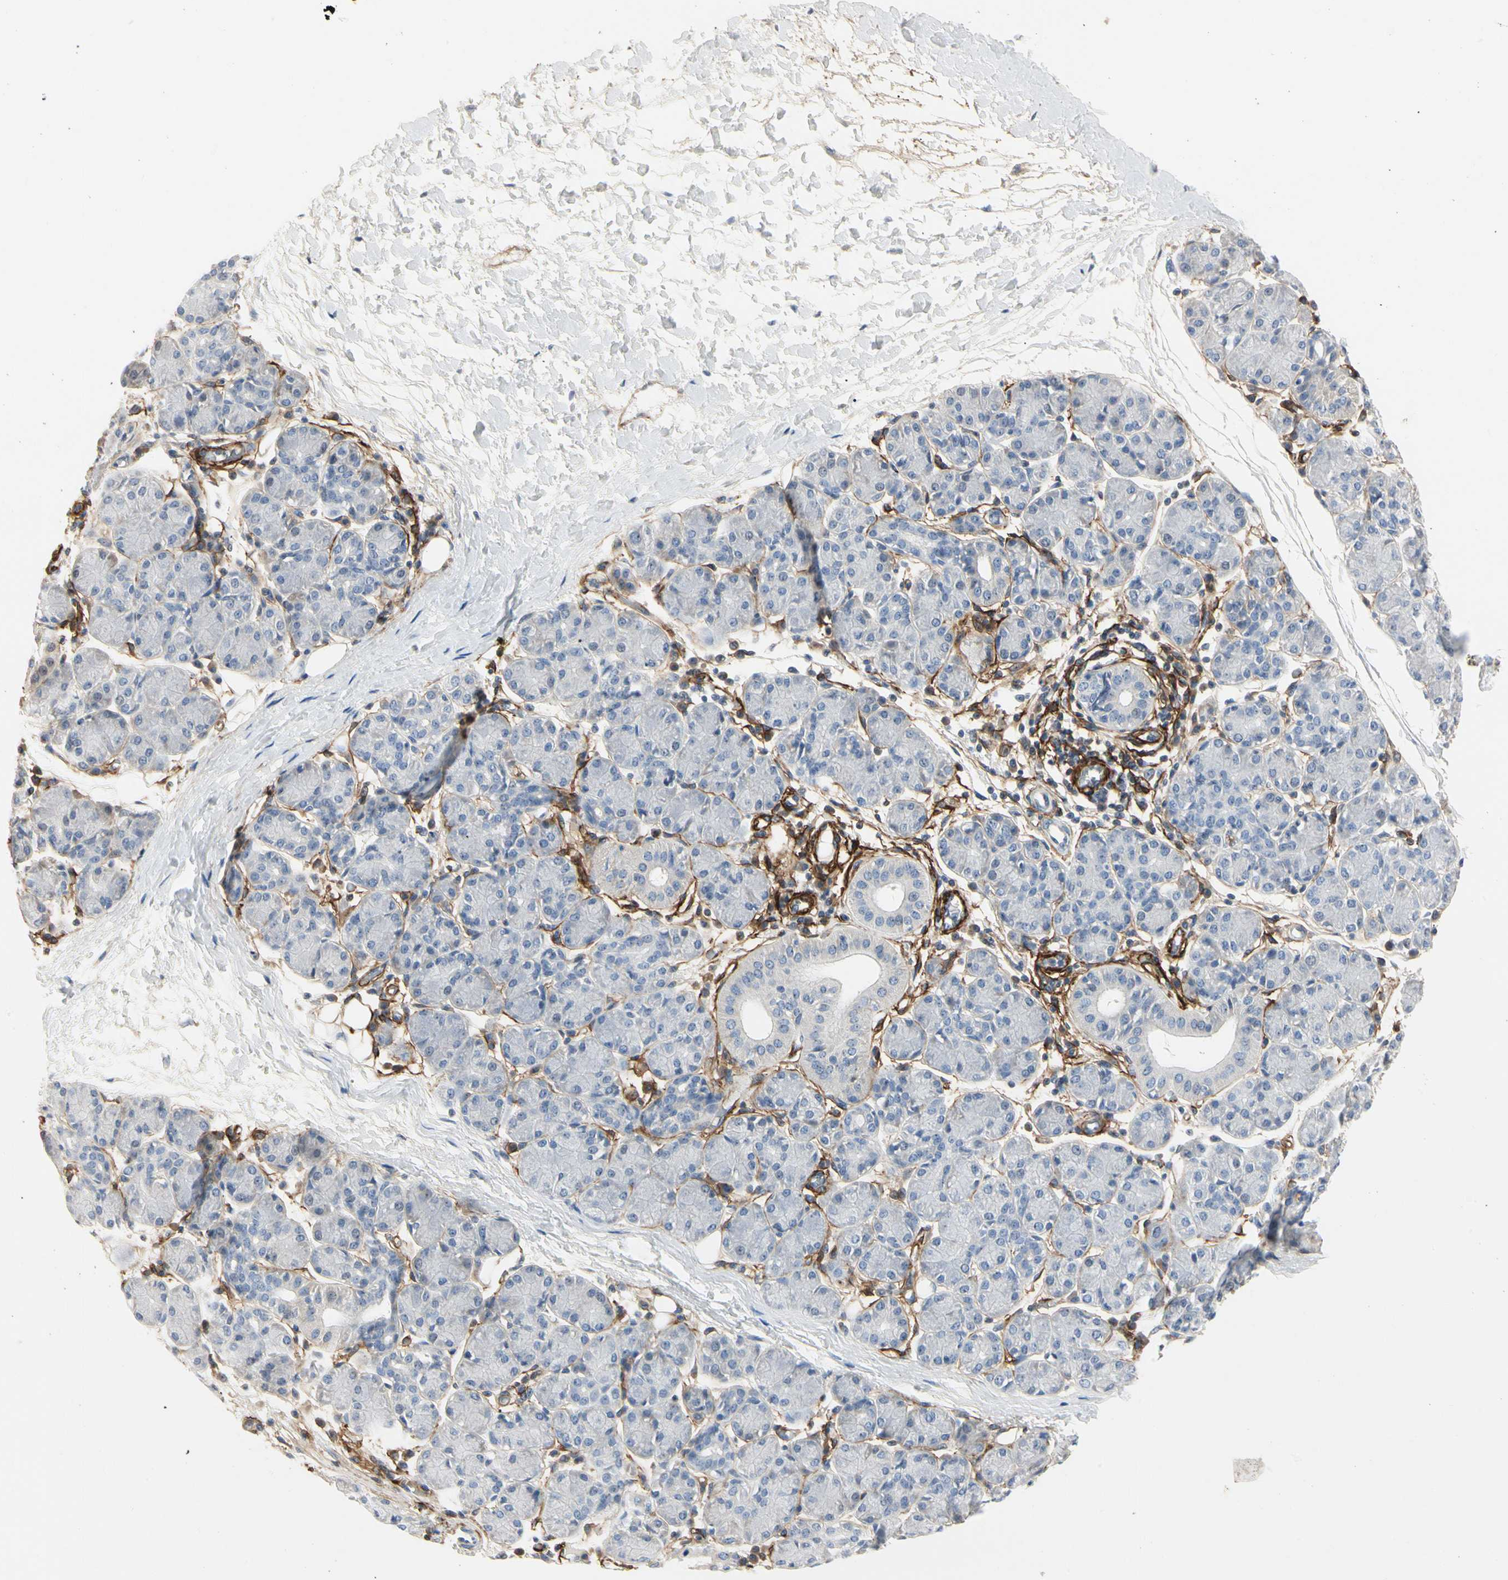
{"staining": {"intensity": "negative", "quantity": "none", "location": "none"}, "tissue": "salivary gland", "cell_type": "Glandular cells", "image_type": "normal", "snomed": [{"axis": "morphology", "description": "Normal tissue, NOS"}, {"axis": "morphology", "description": "Inflammation, NOS"}, {"axis": "topography", "description": "Lymph node"}, {"axis": "topography", "description": "Salivary gland"}], "caption": "A high-resolution histopathology image shows immunohistochemistry (IHC) staining of benign salivary gland, which exhibits no significant expression in glandular cells.", "gene": "GGT5", "patient": {"sex": "male", "age": 3}}